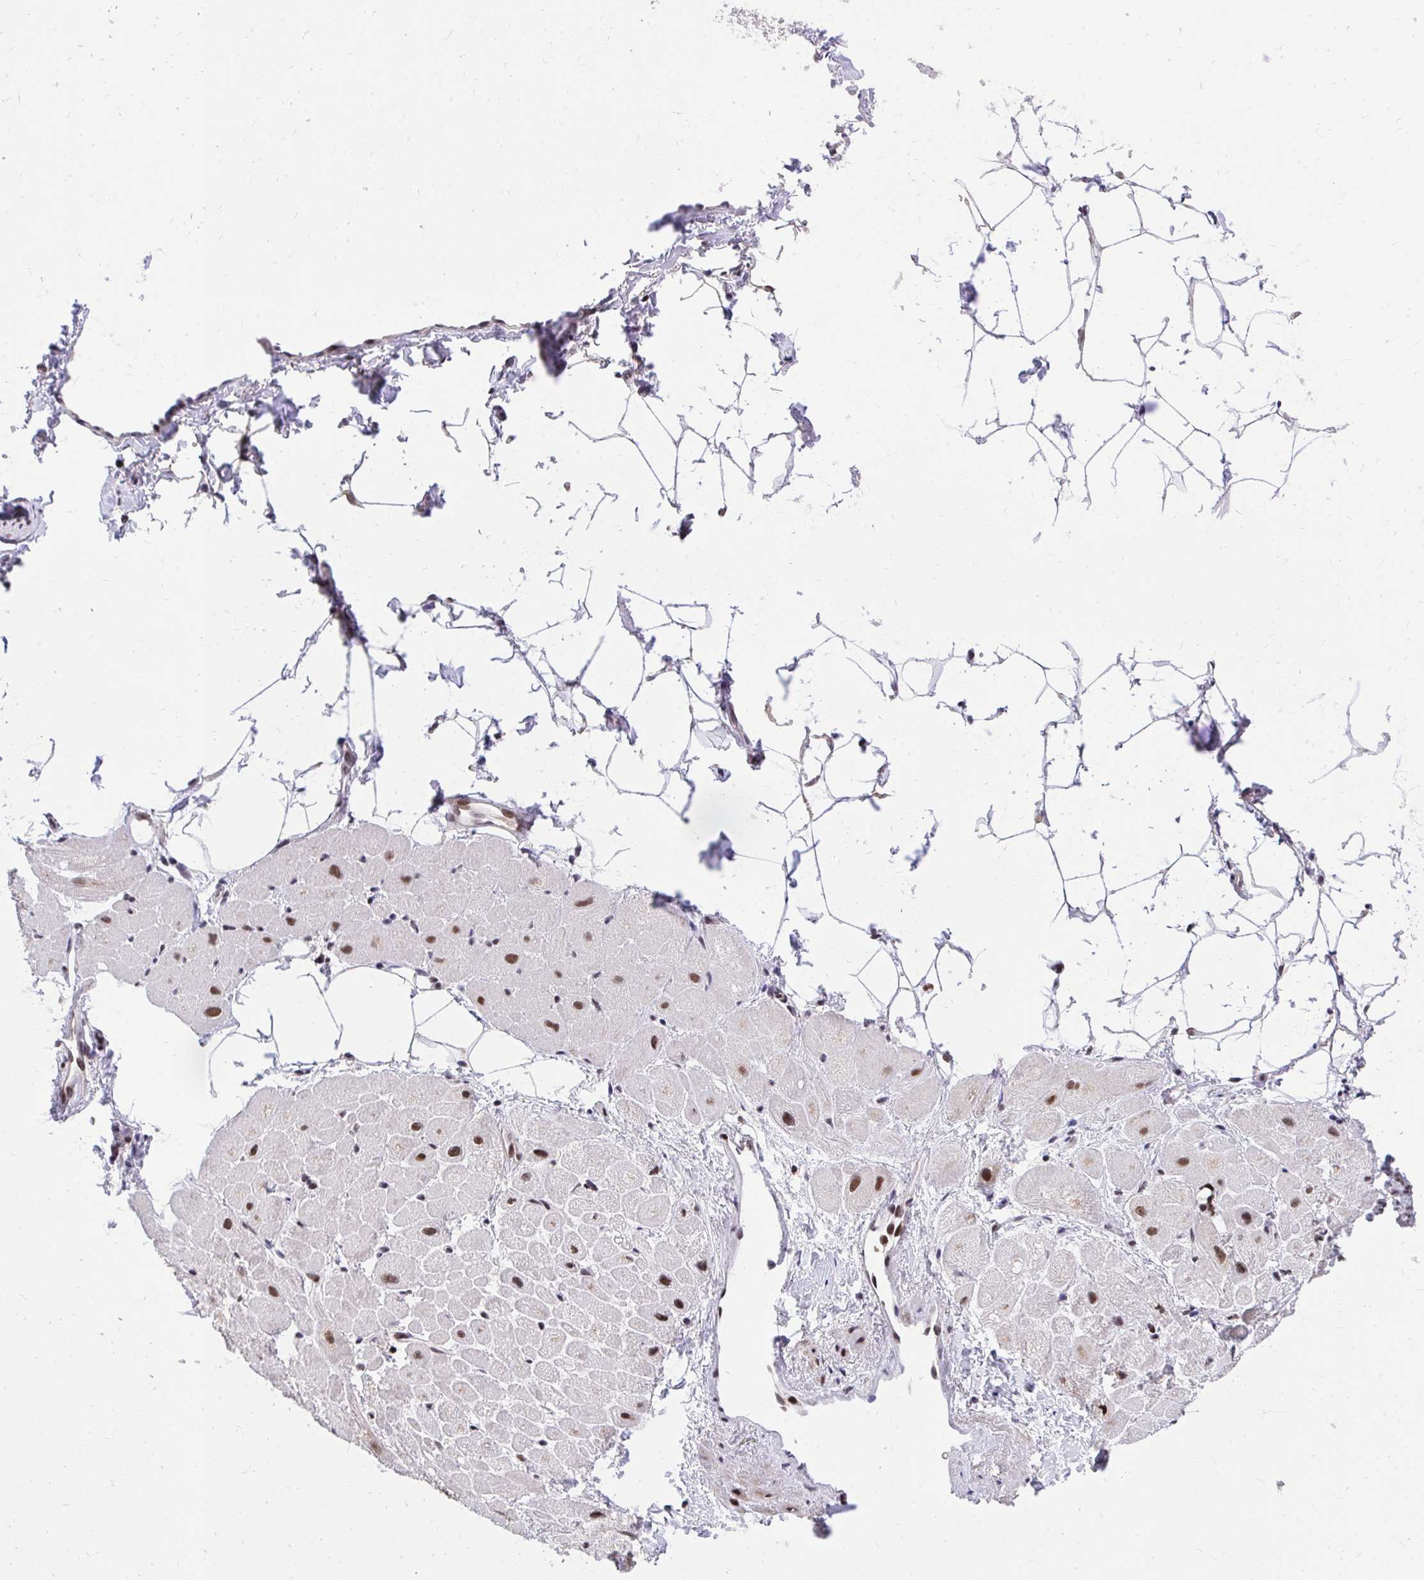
{"staining": {"intensity": "strong", "quantity": ">75%", "location": "nuclear"}, "tissue": "heart muscle", "cell_type": "Cardiomyocytes", "image_type": "normal", "snomed": [{"axis": "morphology", "description": "Normal tissue, NOS"}, {"axis": "topography", "description": "Heart"}], "caption": "Immunohistochemical staining of benign human heart muscle exhibits >75% levels of strong nuclear protein staining in approximately >75% of cardiomyocytes.", "gene": "SYNE4", "patient": {"sex": "male", "age": 62}}